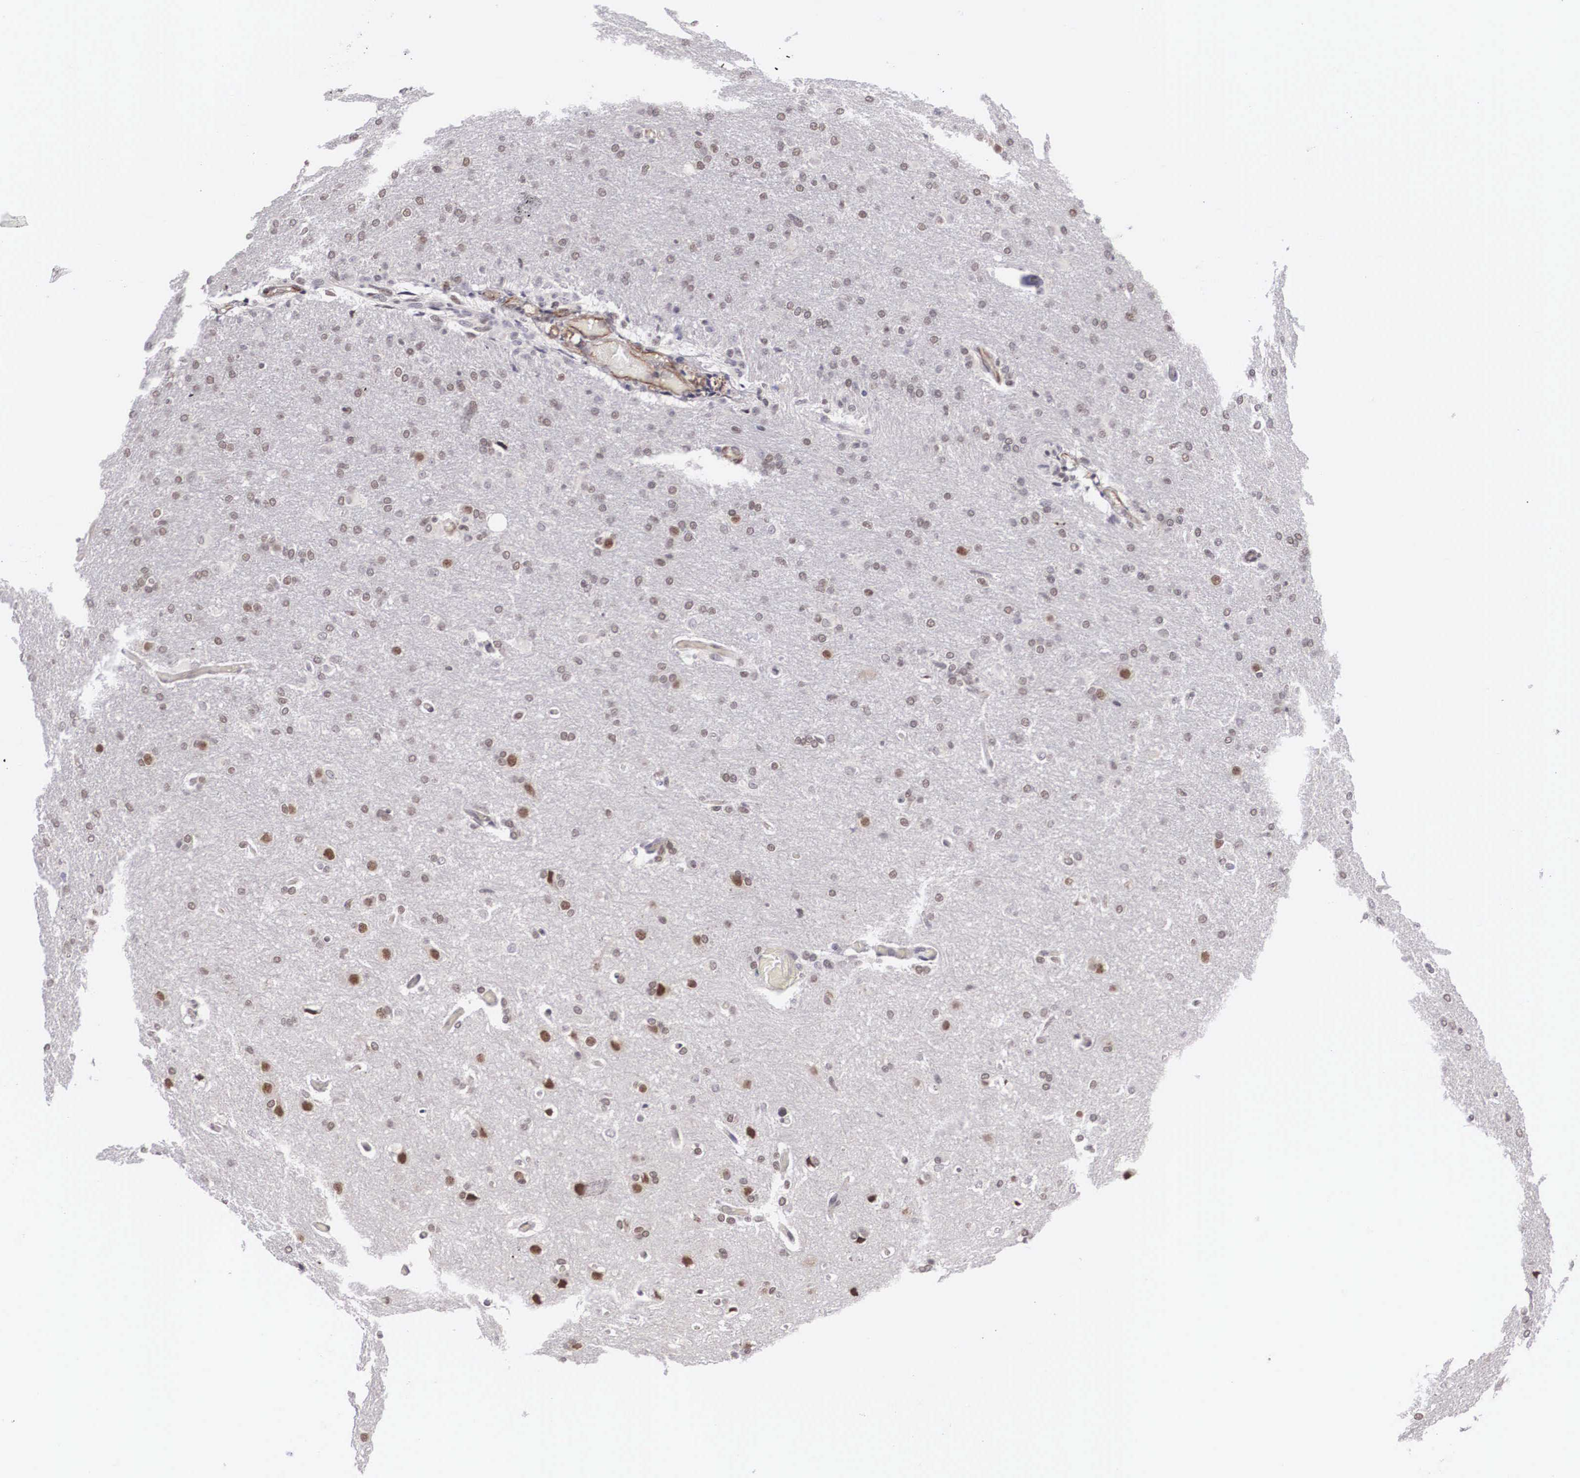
{"staining": {"intensity": "negative", "quantity": "none", "location": "none"}, "tissue": "glioma", "cell_type": "Tumor cells", "image_type": "cancer", "snomed": [{"axis": "morphology", "description": "Glioma, malignant, High grade"}, {"axis": "topography", "description": "Brain"}], "caption": "Immunohistochemistry image of malignant glioma (high-grade) stained for a protein (brown), which demonstrates no positivity in tumor cells.", "gene": "MORC2", "patient": {"sex": "male", "age": 68}}